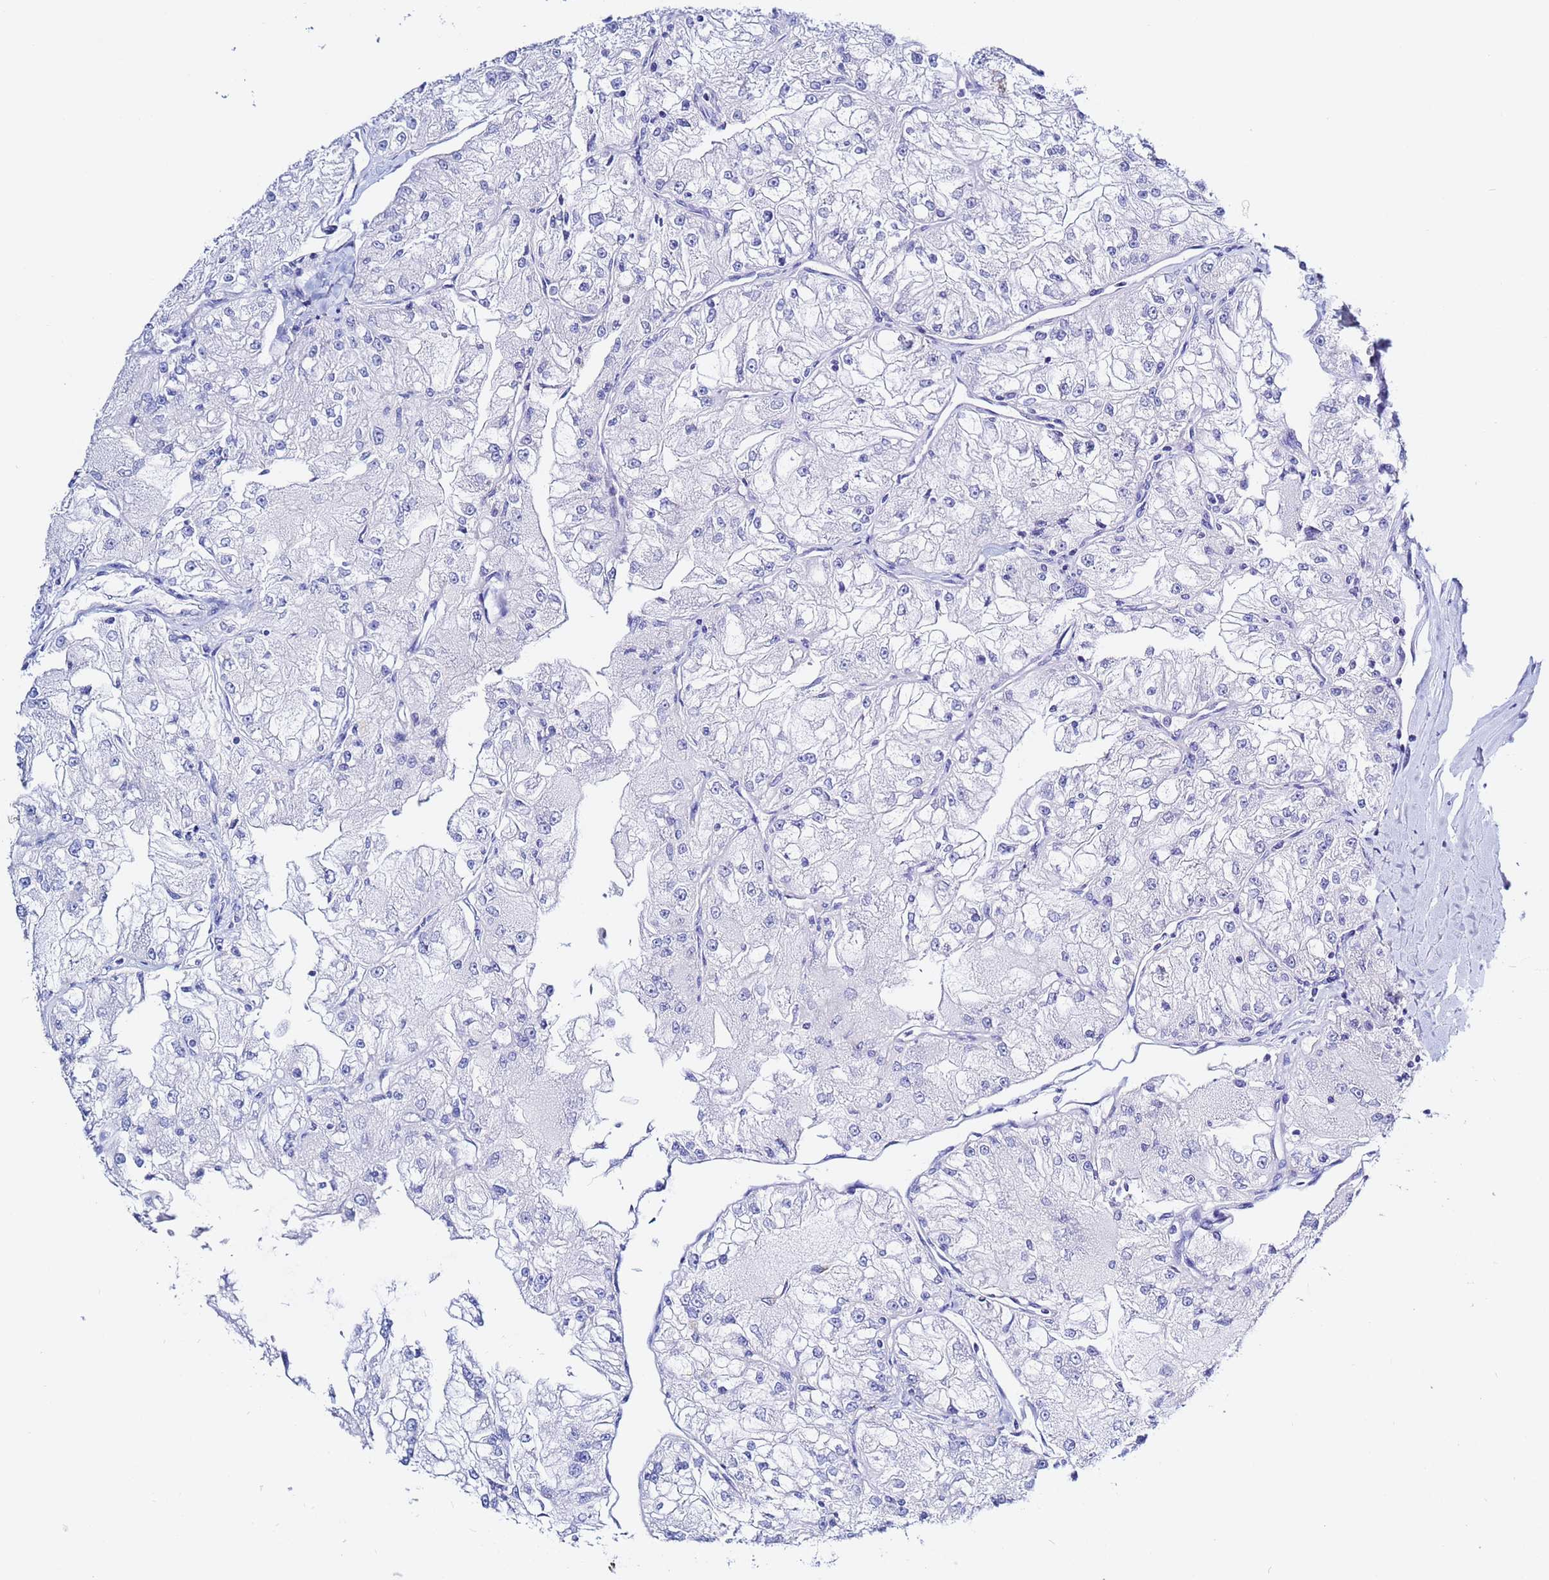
{"staining": {"intensity": "negative", "quantity": "none", "location": "none"}, "tissue": "renal cancer", "cell_type": "Tumor cells", "image_type": "cancer", "snomed": [{"axis": "morphology", "description": "Adenocarcinoma, NOS"}, {"axis": "topography", "description": "Kidney"}], "caption": "This is a photomicrograph of immunohistochemistry (IHC) staining of renal cancer (adenocarcinoma), which shows no staining in tumor cells. (Immunohistochemistry (ihc), brightfield microscopy, high magnification).", "gene": "LENG1", "patient": {"sex": "female", "age": 72}}